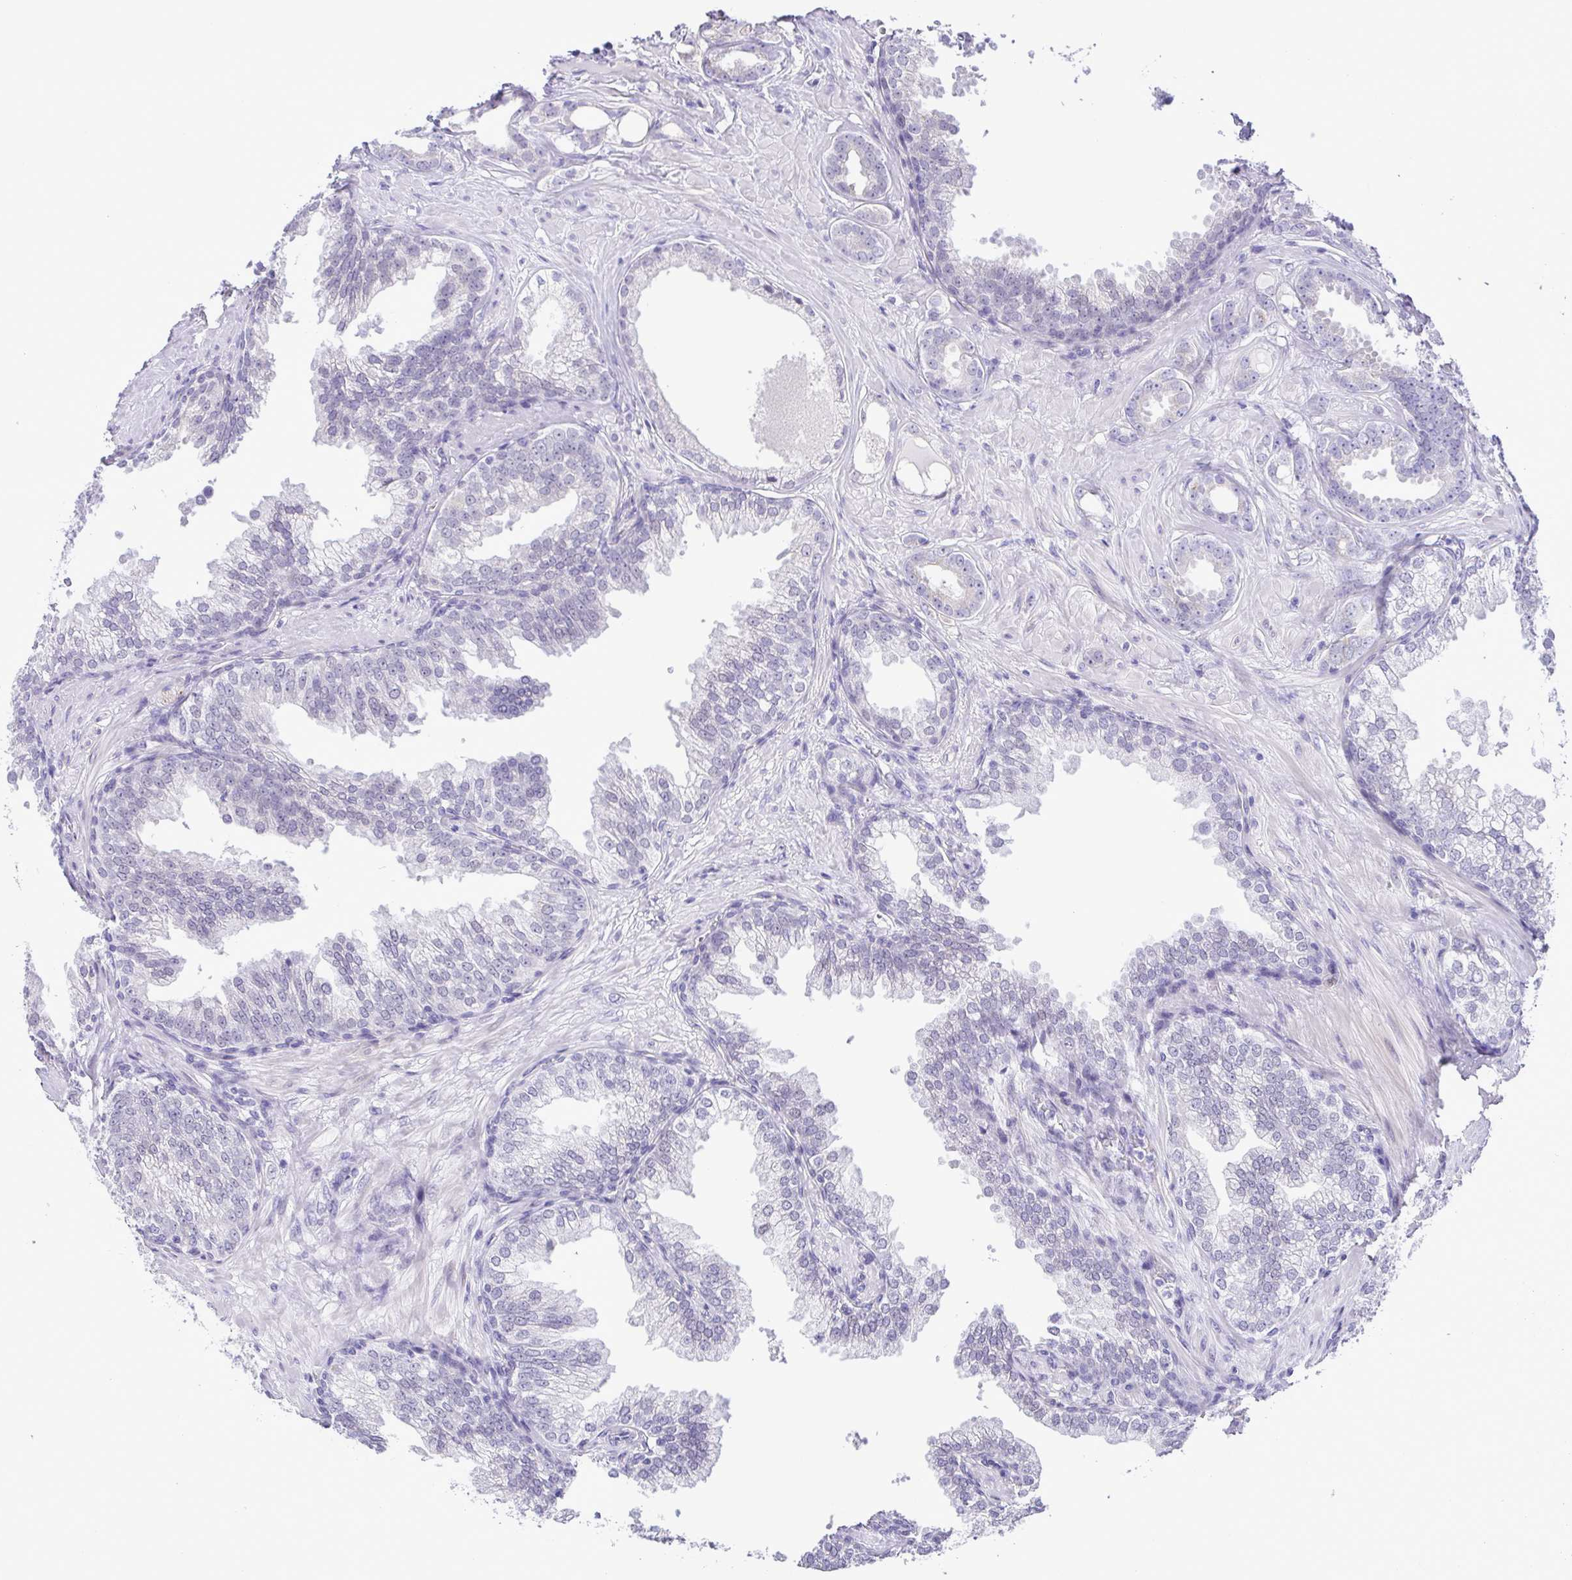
{"staining": {"intensity": "negative", "quantity": "none", "location": "none"}, "tissue": "prostate cancer", "cell_type": "Tumor cells", "image_type": "cancer", "snomed": [{"axis": "morphology", "description": "Adenocarcinoma, Low grade"}, {"axis": "topography", "description": "Prostate"}], "caption": "This is a histopathology image of immunohistochemistry (IHC) staining of prostate cancer, which shows no staining in tumor cells.", "gene": "DCLK2", "patient": {"sex": "male", "age": 65}}